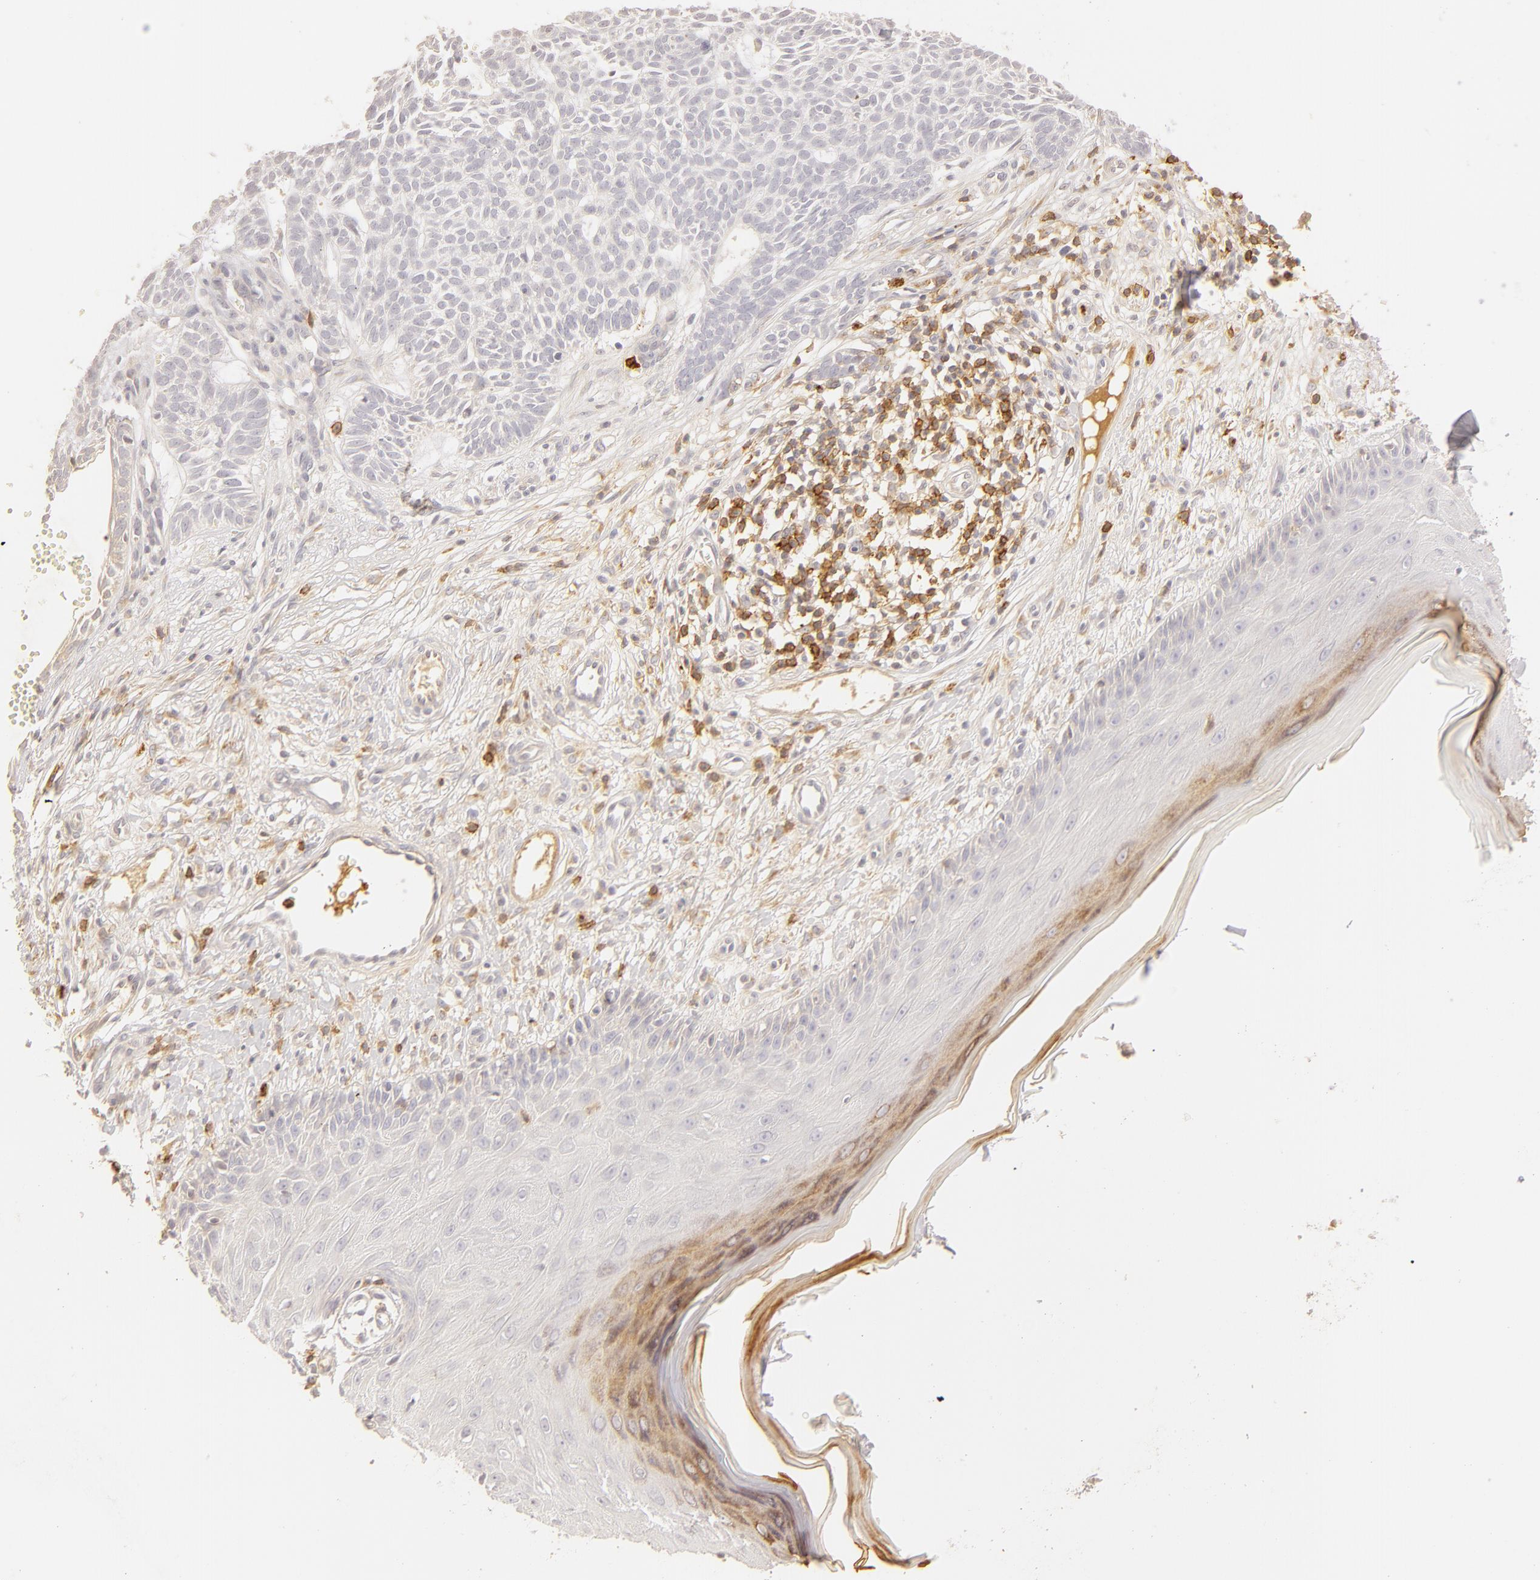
{"staining": {"intensity": "negative", "quantity": "none", "location": "none"}, "tissue": "skin cancer", "cell_type": "Tumor cells", "image_type": "cancer", "snomed": [{"axis": "morphology", "description": "Basal cell carcinoma"}, {"axis": "topography", "description": "Skin"}], "caption": "Tumor cells are negative for protein expression in human skin cancer (basal cell carcinoma).", "gene": "C1R", "patient": {"sex": "male", "age": 75}}